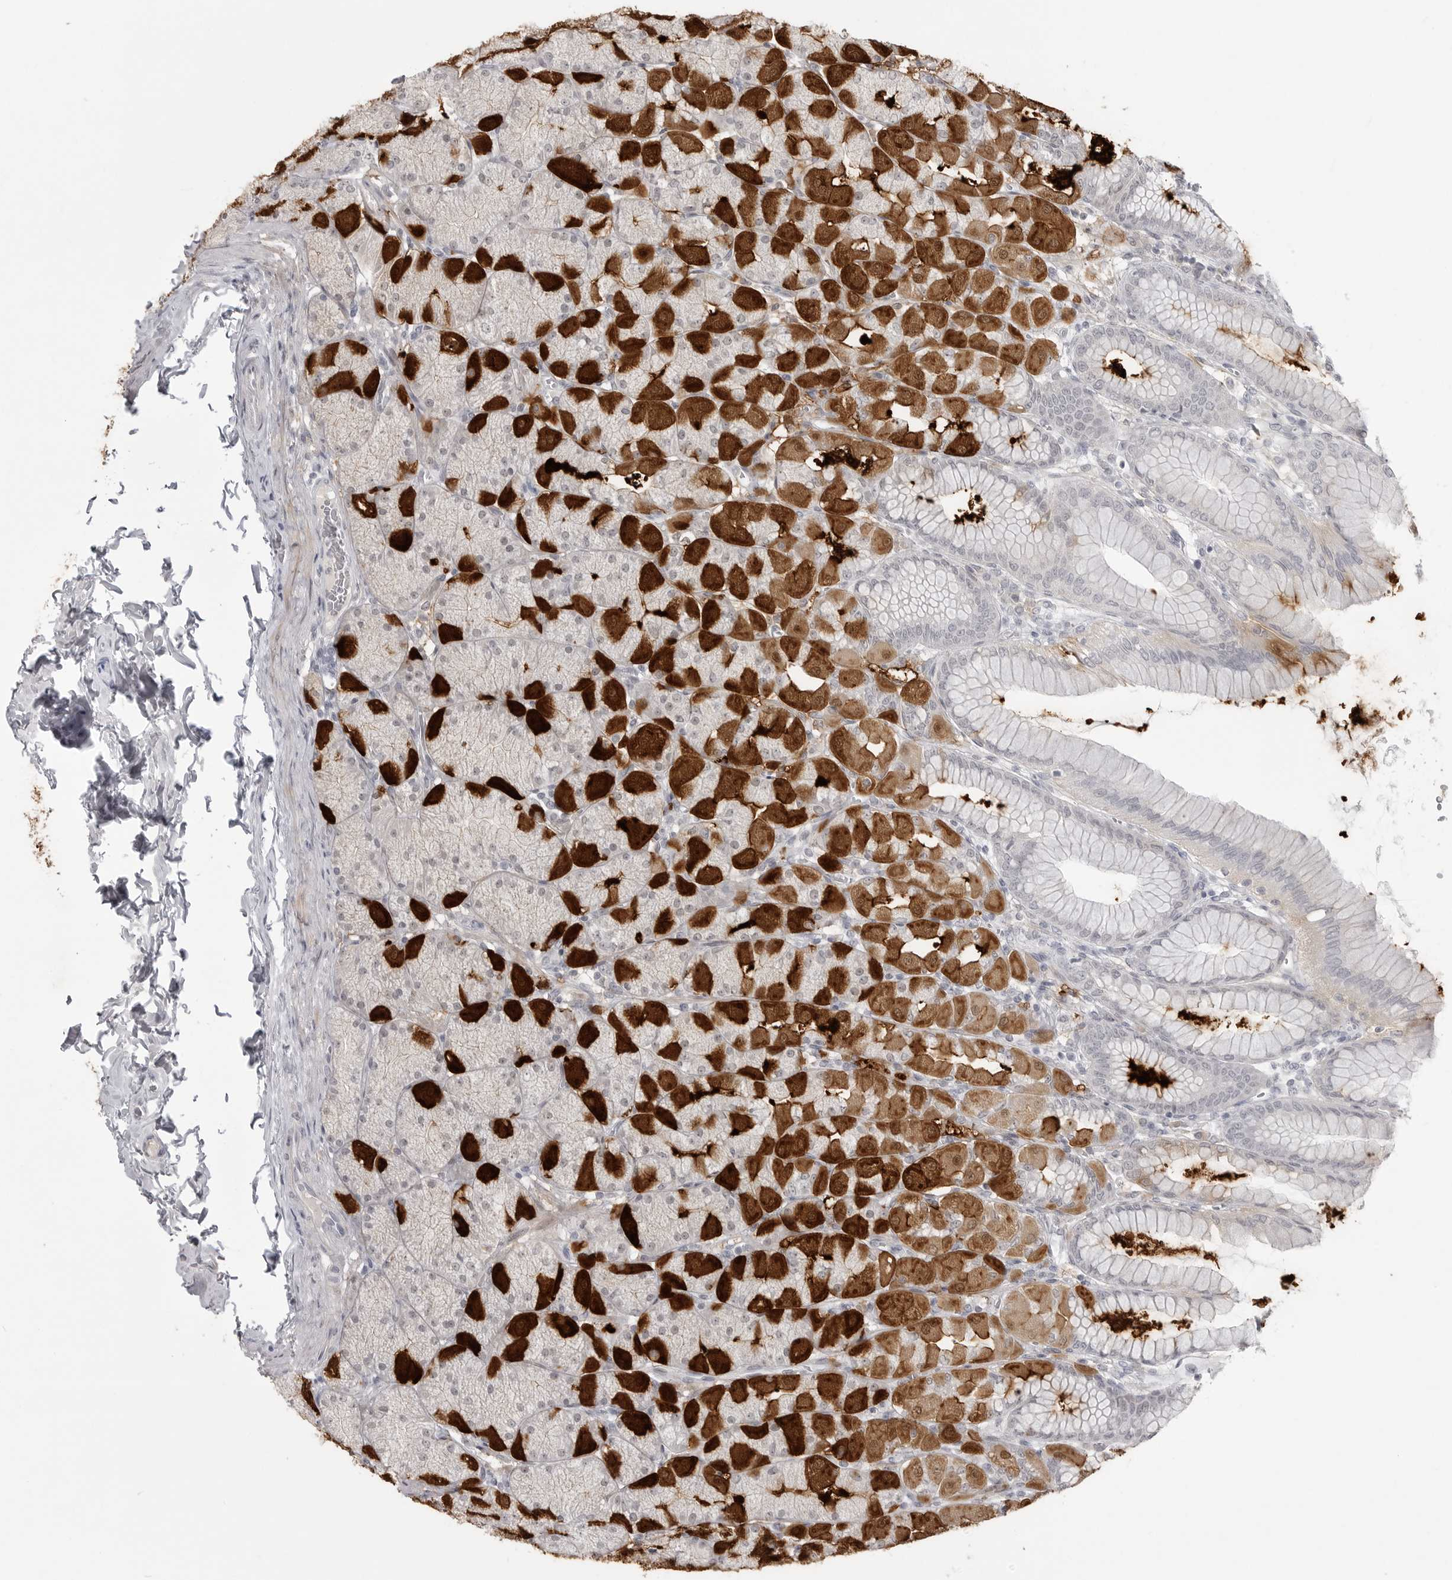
{"staining": {"intensity": "strong", "quantity": "25%-75%", "location": "cytoplasmic/membranous"}, "tissue": "stomach", "cell_type": "Glandular cells", "image_type": "normal", "snomed": [{"axis": "morphology", "description": "Normal tissue, NOS"}, {"axis": "topography", "description": "Stomach, upper"}], "caption": "Immunohistochemical staining of benign stomach demonstrates 25%-75% levels of strong cytoplasmic/membranous protein expression in approximately 25%-75% of glandular cells. Immunohistochemistry stains the protein in brown and the nuclei are stained blue.", "gene": "TCTN3", "patient": {"sex": "female", "age": 56}}